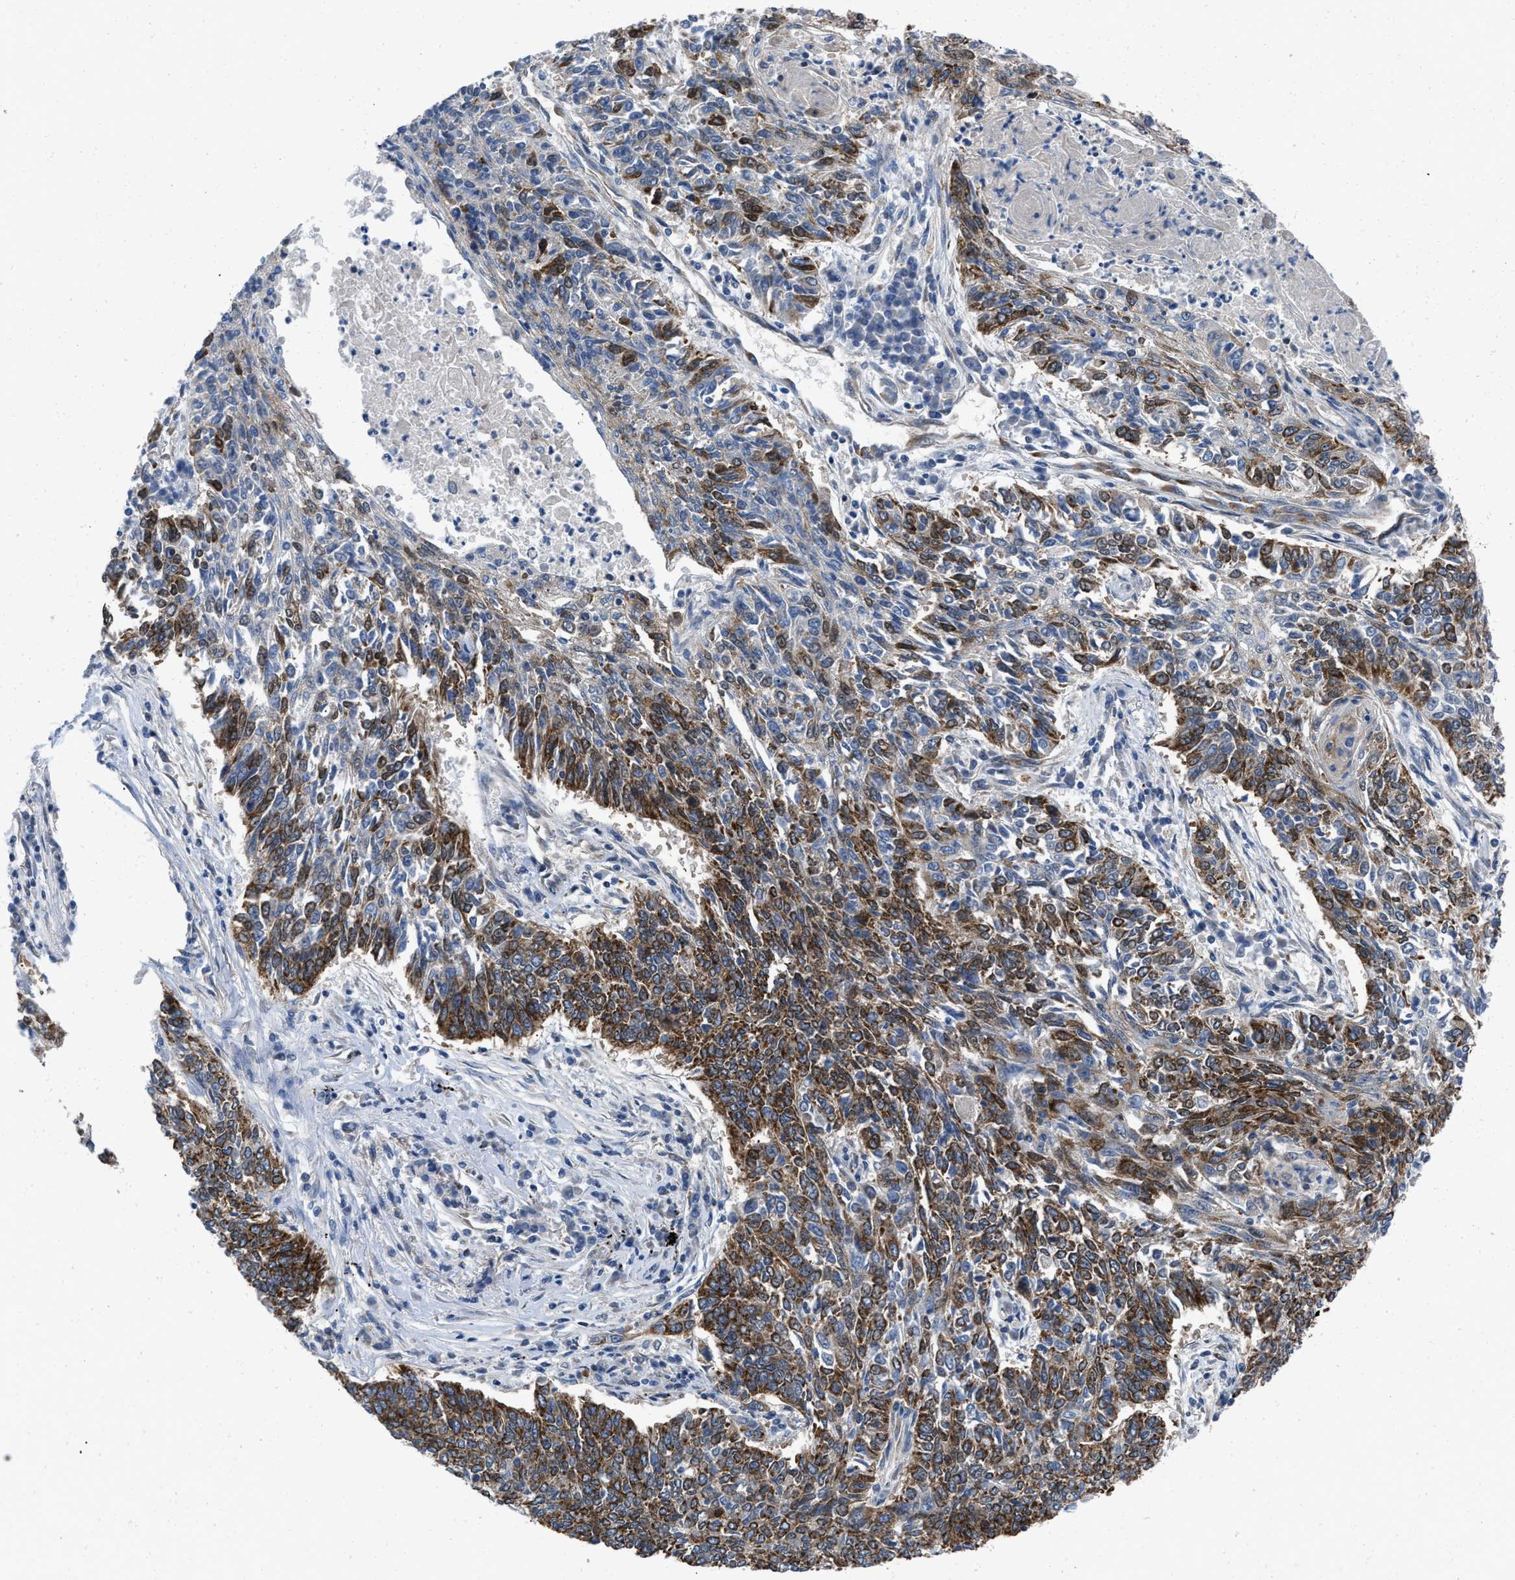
{"staining": {"intensity": "strong", "quantity": "25%-75%", "location": "cytoplasmic/membranous"}, "tissue": "lung cancer", "cell_type": "Tumor cells", "image_type": "cancer", "snomed": [{"axis": "morphology", "description": "Normal tissue, NOS"}, {"axis": "morphology", "description": "Squamous cell carcinoma, NOS"}, {"axis": "topography", "description": "Cartilage tissue"}, {"axis": "topography", "description": "Bronchus"}, {"axis": "topography", "description": "Lung"}], "caption": "Immunohistochemical staining of squamous cell carcinoma (lung) demonstrates high levels of strong cytoplasmic/membranous staining in about 25%-75% of tumor cells.", "gene": "AKAP1", "patient": {"sex": "female", "age": 49}}